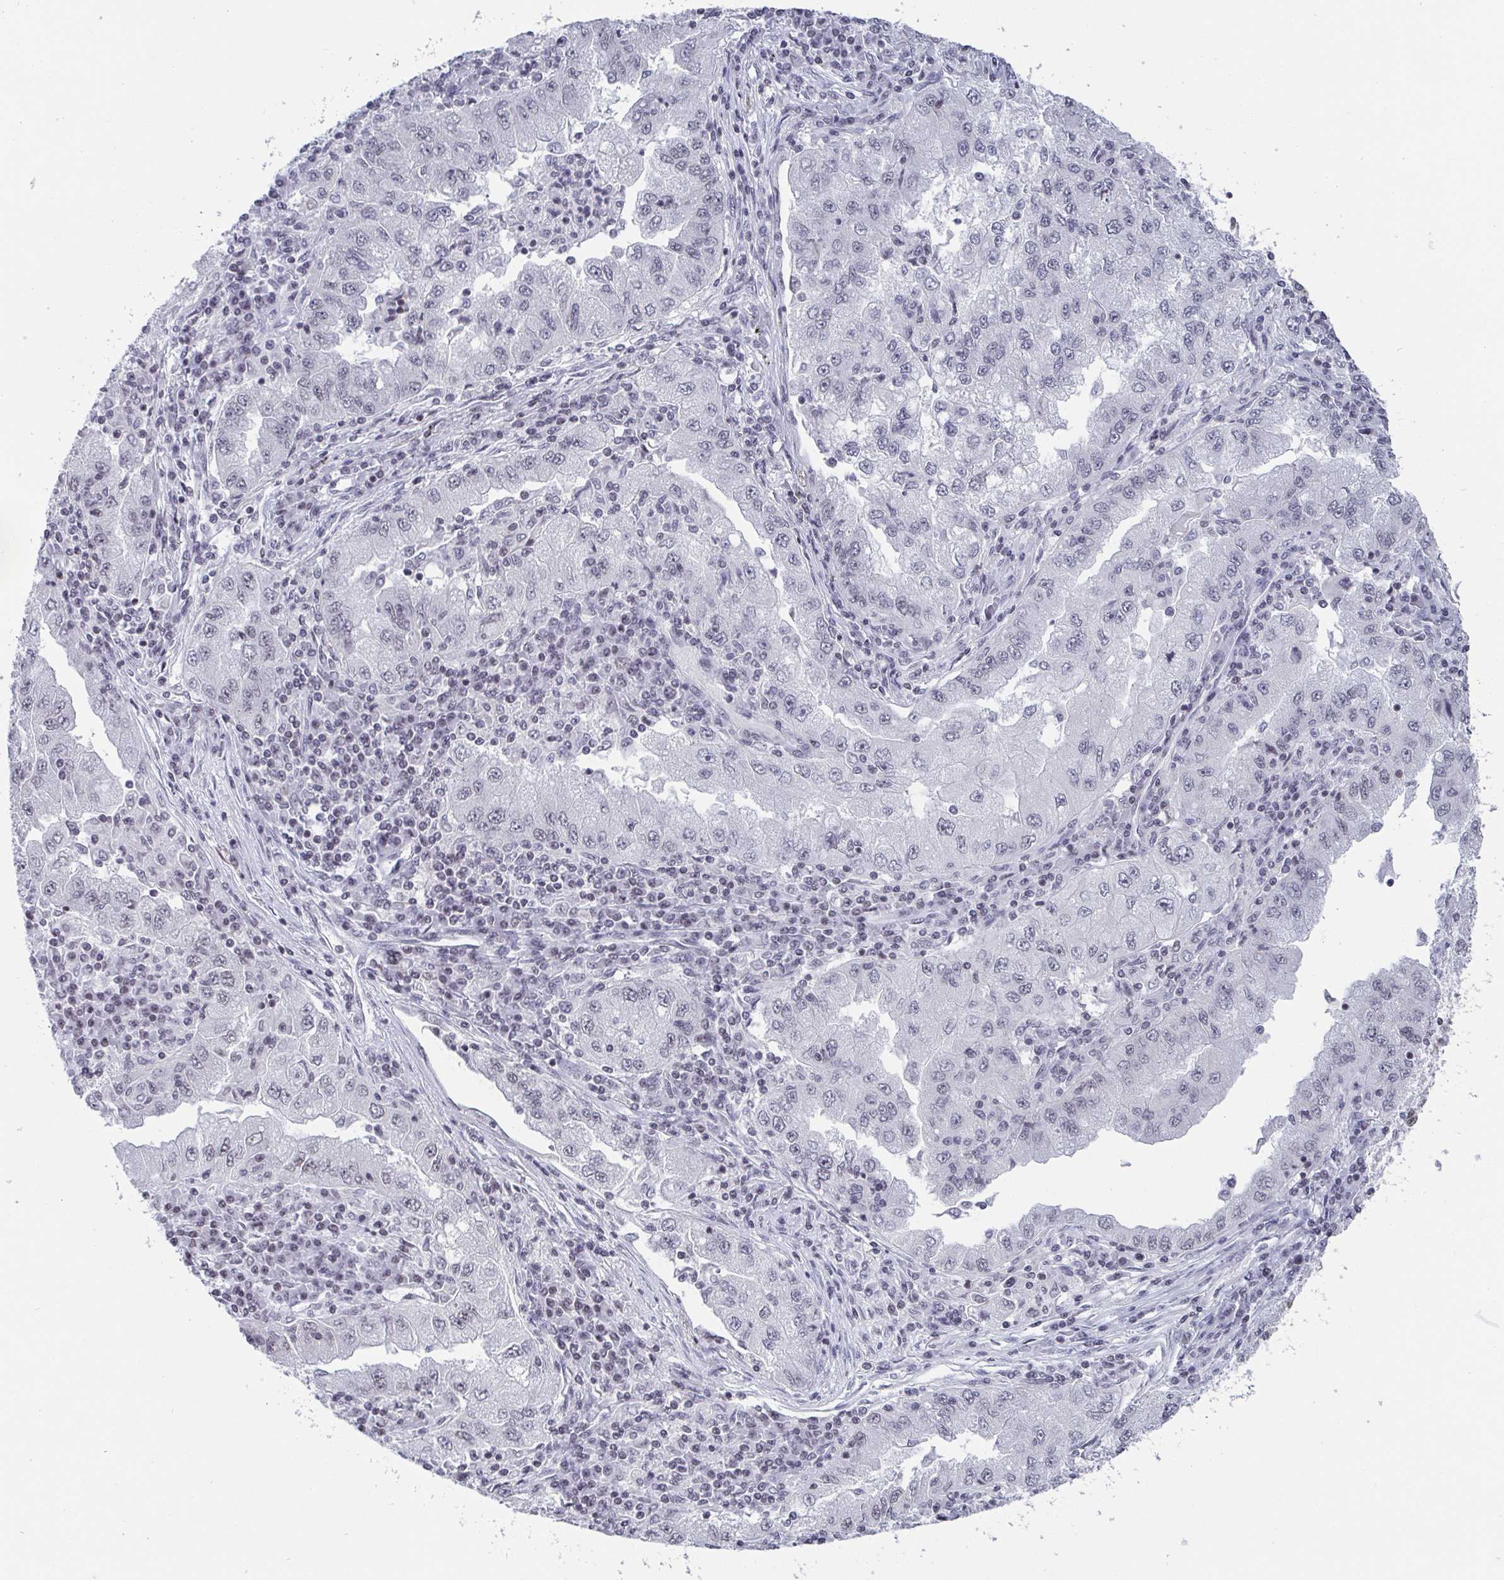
{"staining": {"intensity": "negative", "quantity": "none", "location": "none"}, "tissue": "lung cancer", "cell_type": "Tumor cells", "image_type": "cancer", "snomed": [{"axis": "morphology", "description": "Adenocarcinoma, NOS"}, {"axis": "morphology", "description": "Adenocarcinoma primary or metastatic"}, {"axis": "topography", "description": "Lung"}], "caption": "Image shows no protein expression in tumor cells of lung adenocarcinoma tissue.", "gene": "CTCF", "patient": {"sex": "male", "age": 74}}